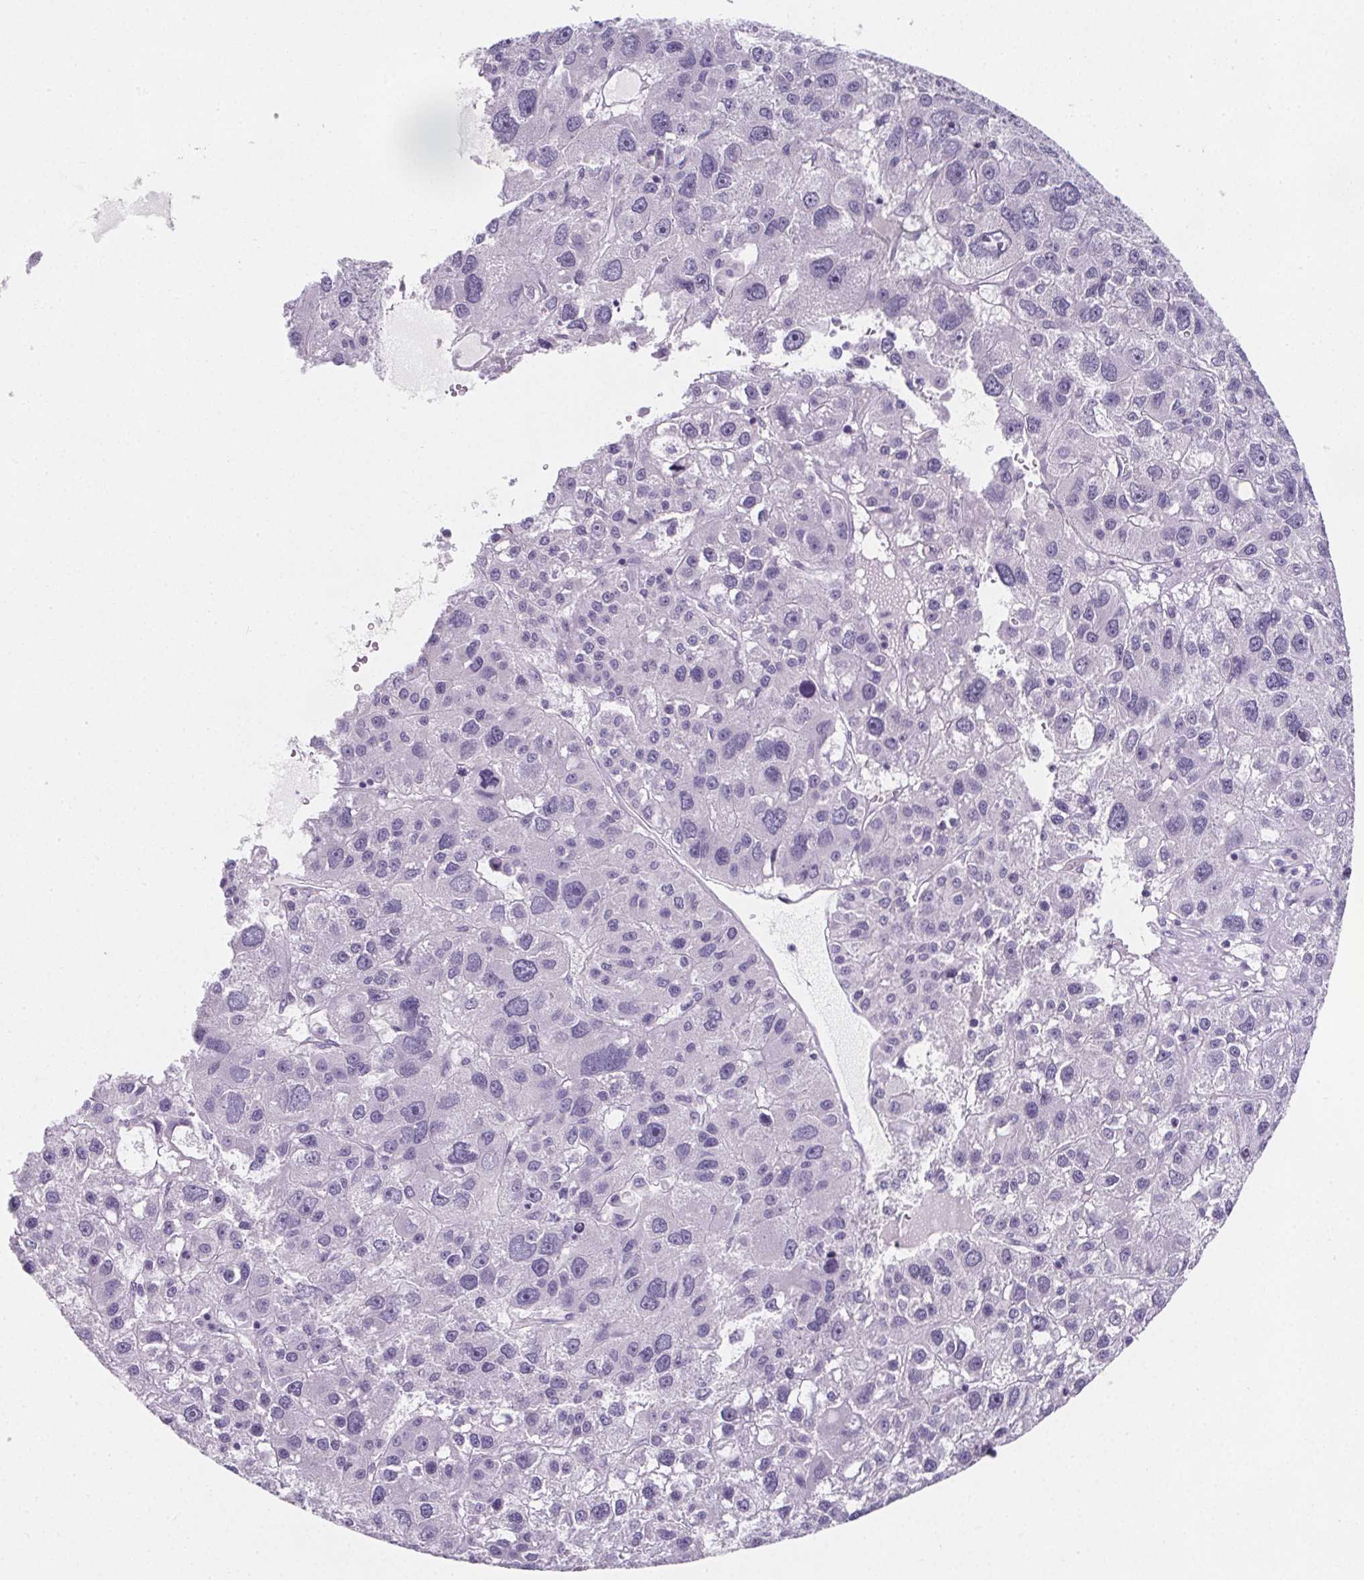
{"staining": {"intensity": "negative", "quantity": "none", "location": "none"}, "tissue": "liver cancer", "cell_type": "Tumor cells", "image_type": "cancer", "snomed": [{"axis": "morphology", "description": "Carcinoma, Hepatocellular, NOS"}, {"axis": "topography", "description": "Liver"}], "caption": "The photomicrograph displays no staining of tumor cells in liver hepatocellular carcinoma. (DAB IHC with hematoxylin counter stain).", "gene": "ADRB1", "patient": {"sex": "male", "age": 73}}